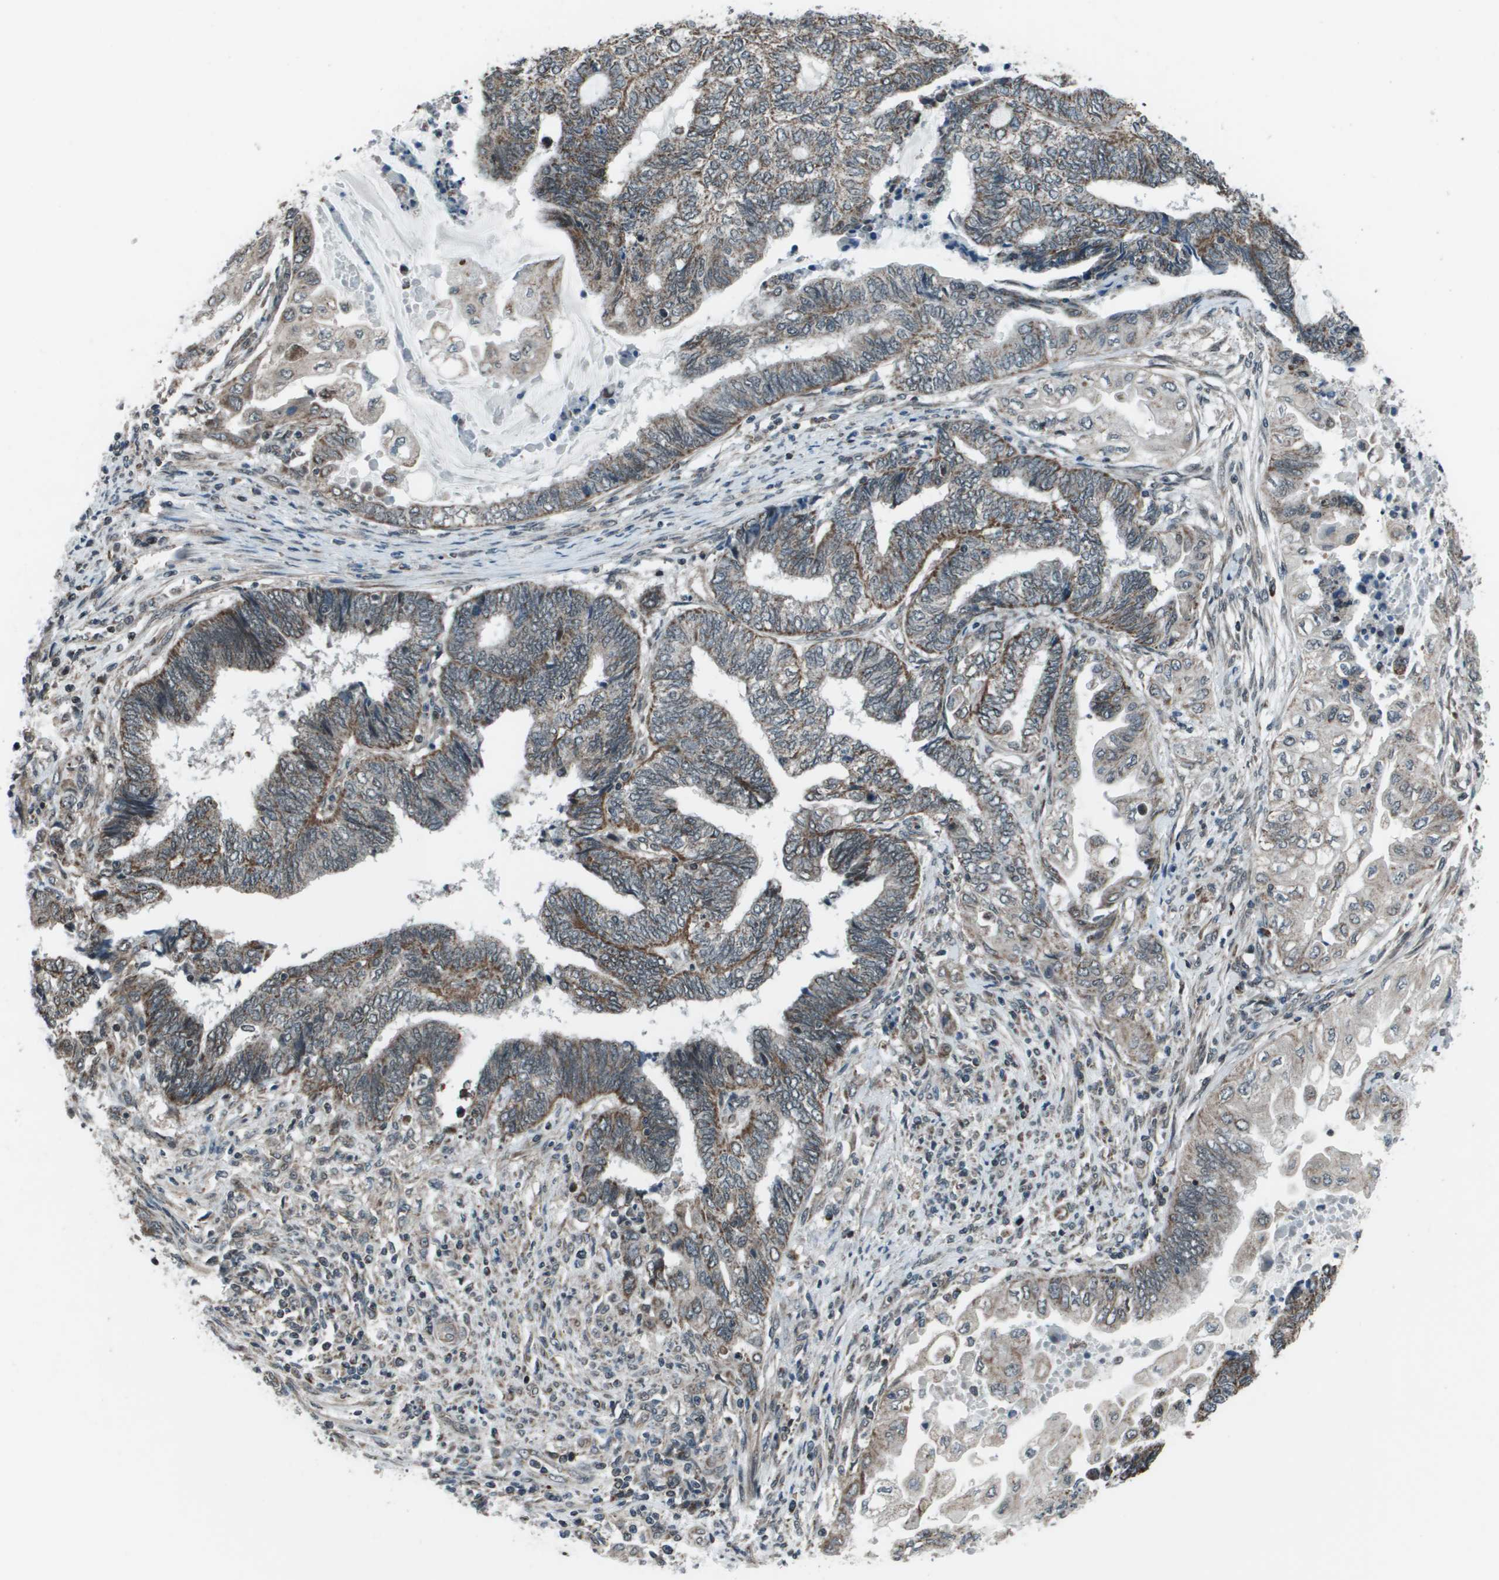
{"staining": {"intensity": "moderate", "quantity": ">75%", "location": "cytoplasmic/membranous"}, "tissue": "endometrial cancer", "cell_type": "Tumor cells", "image_type": "cancer", "snomed": [{"axis": "morphology", "description": "Adenocarcinoma, NOS"}, {"axis": "topography", "description": "Uterus"}, {"axis": "topography", "description": "Endometrium"}], "caption": "Immunohistochemistry of human endometrial cancer (adenocarcinoma) exhibits medium levels of moderate cytoplasmic/membranous positivity in approximately >75% of tumor cells.", "gene": "PPFIA1", "patient": {"sex": "female", "age": 70}}